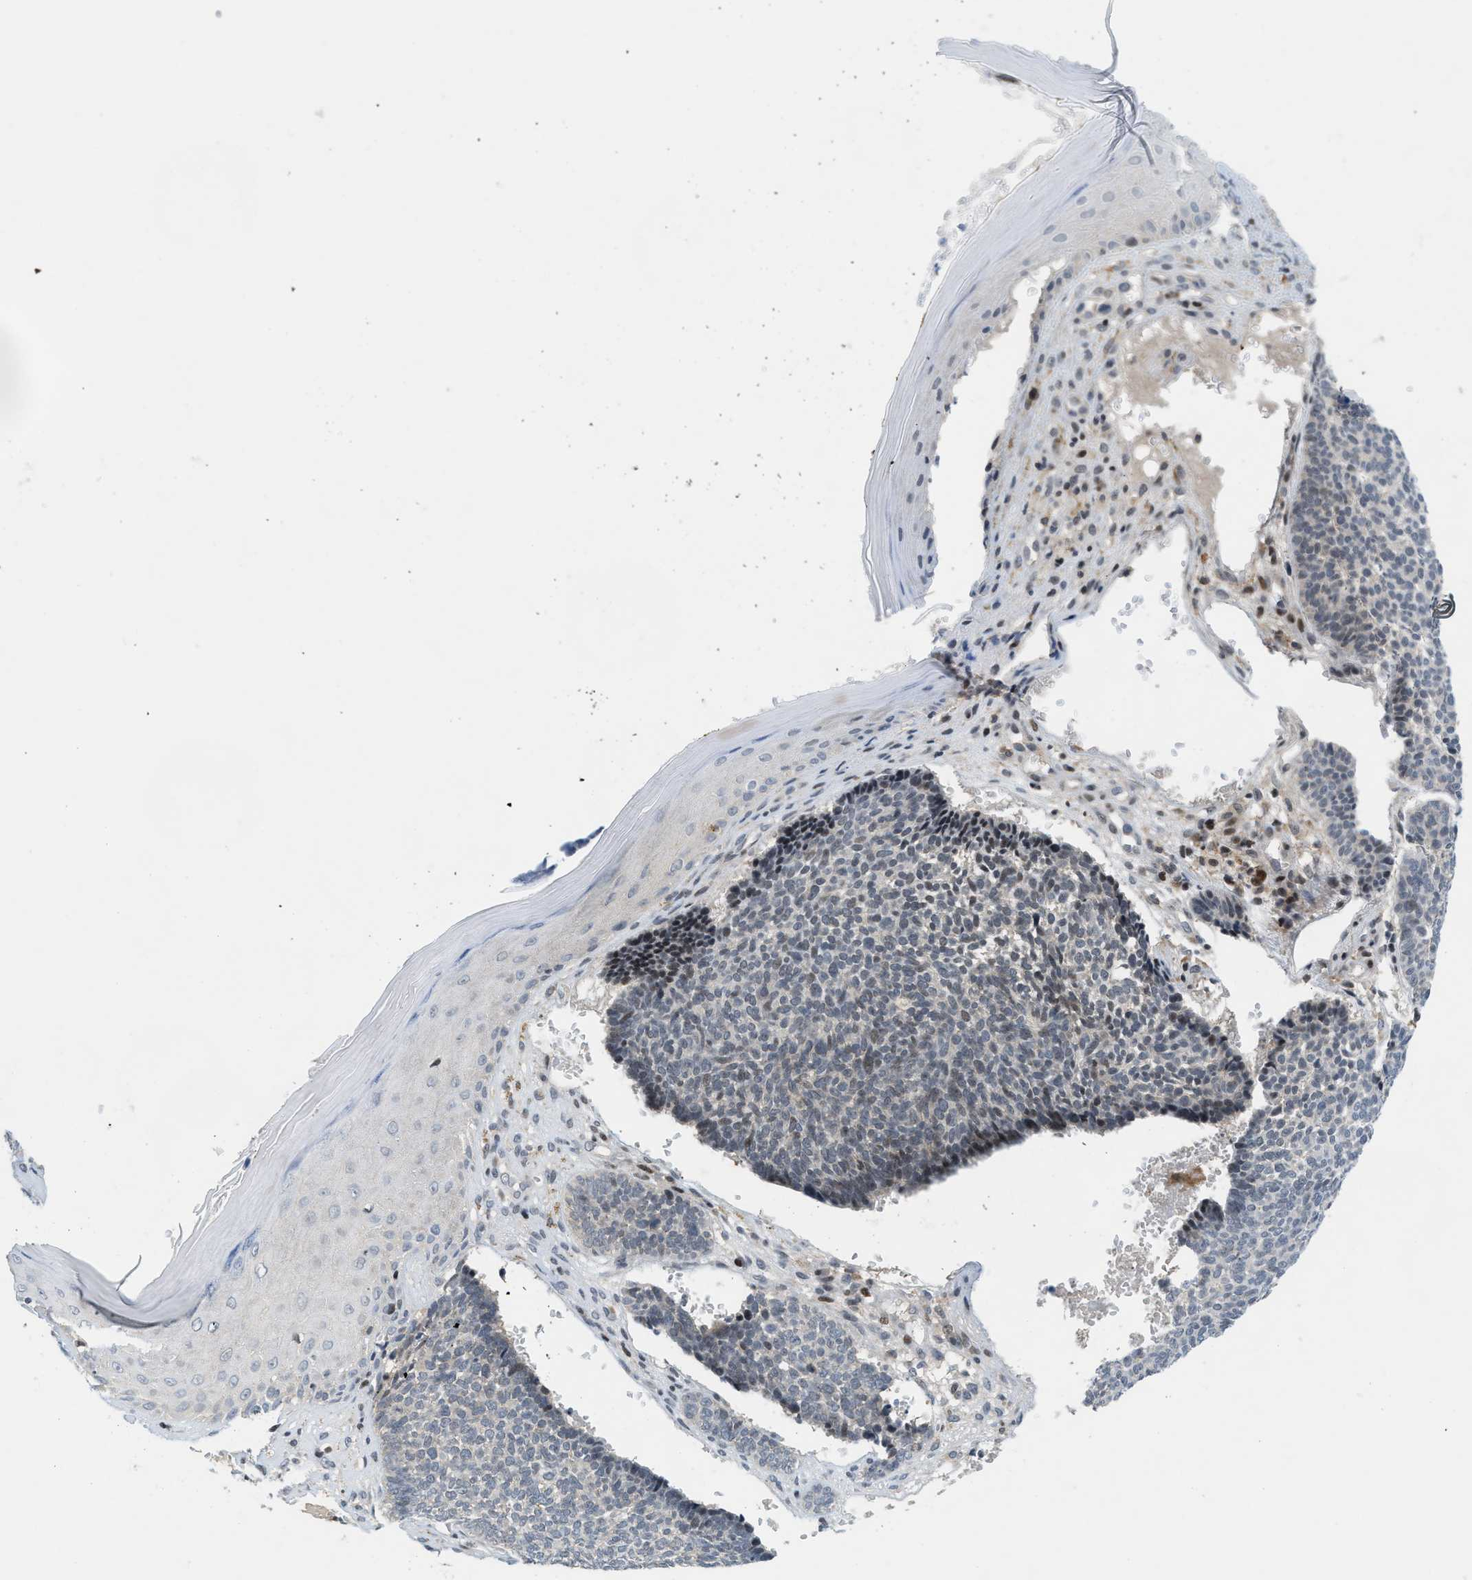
{"staining": {"intensity": "moderate", "quantity": "<25%", "location": "nuclear"}, "tissue": "skin cancer", "cell_type": "Tumor cells", "image_type": "cancer", "snomed": [{"axis": "morphology", "description": "Basal cell carcinoma"}, {"axis": "topography", "description": "Skin"}], "caption": "Tumor cells display low levels of moderate nuclear positivity in about <25% of cells in human skin cancer.", "gene": "ING1", "patient": {"sex": "male", "age": 84}}